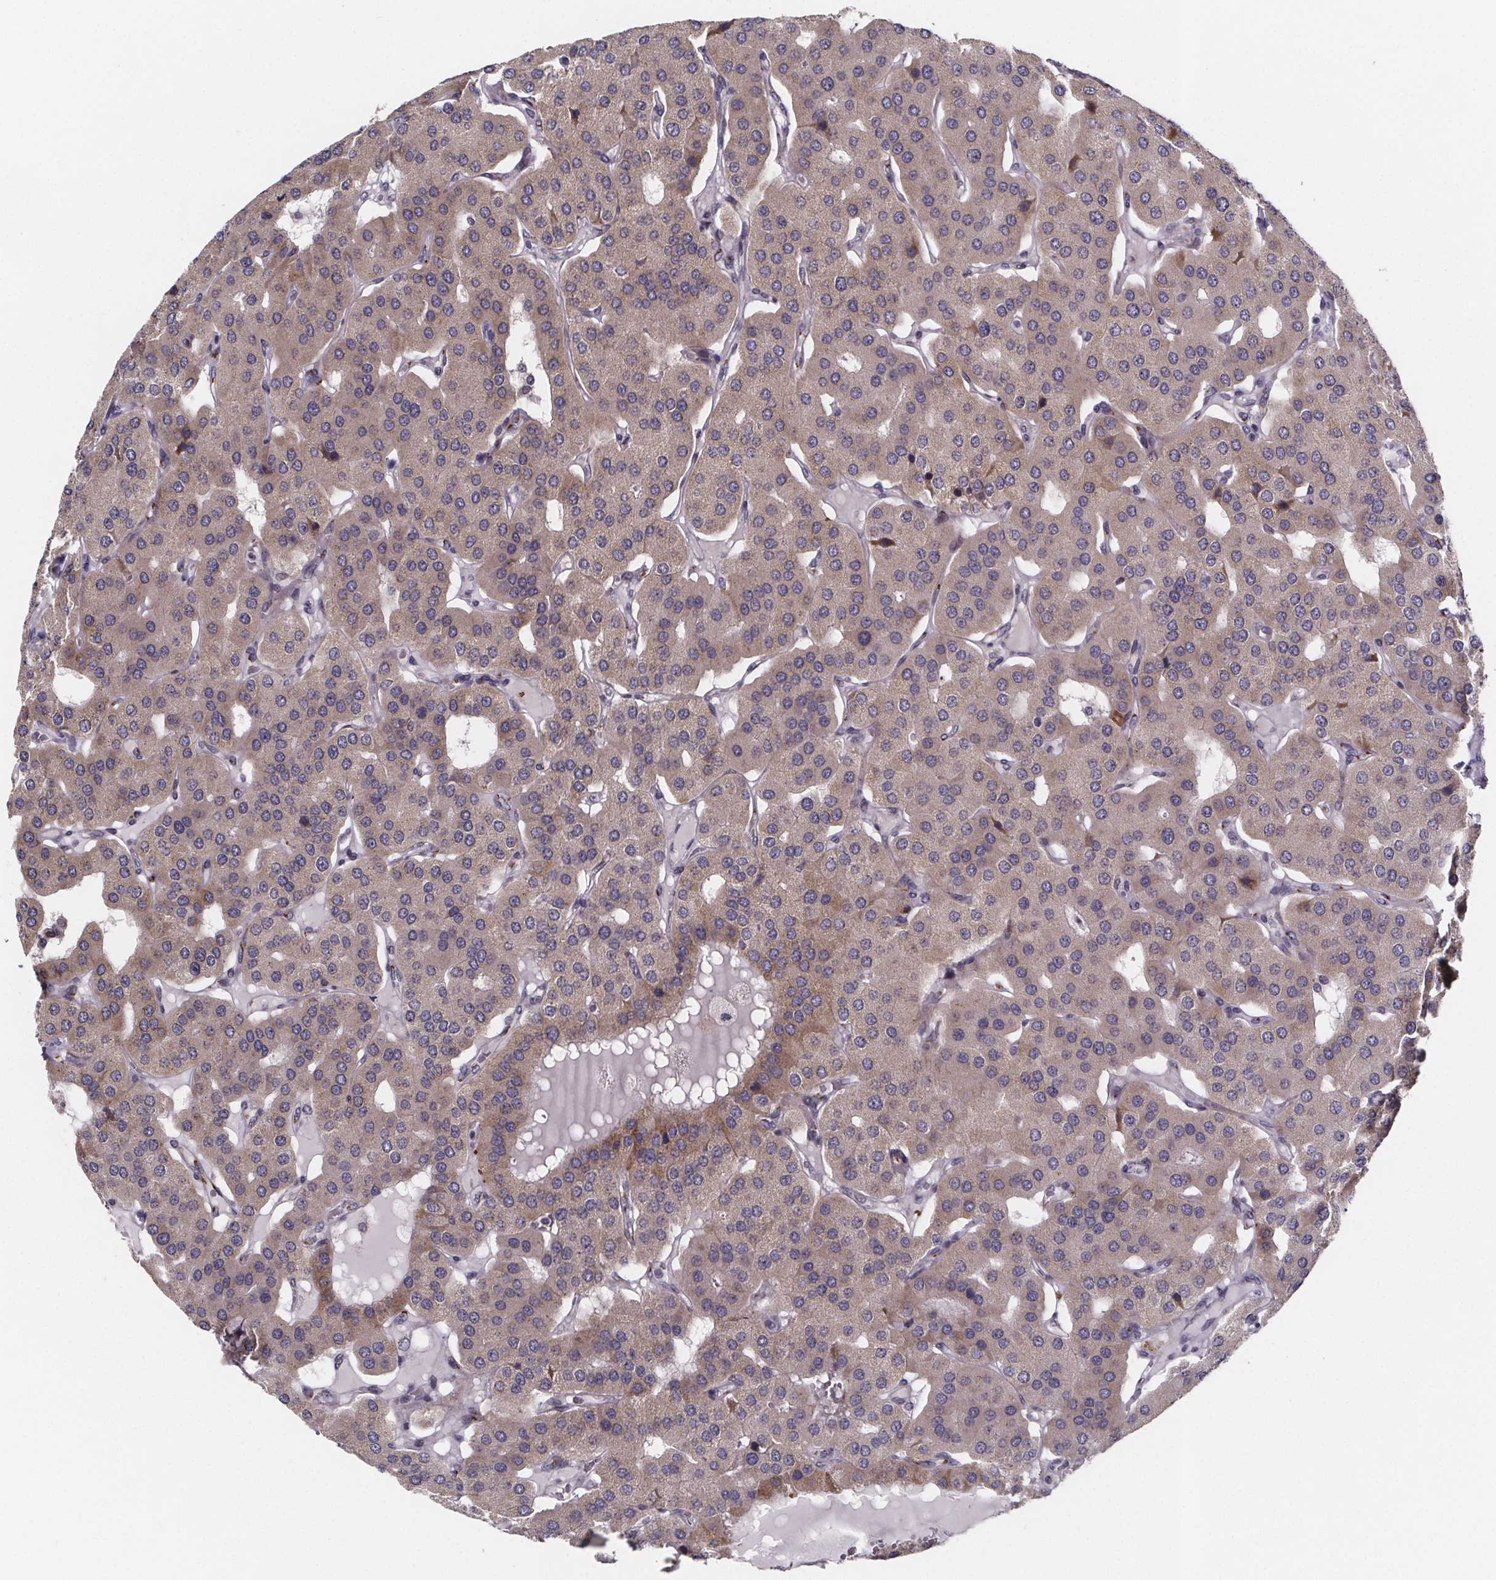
{"staining": {"intensity": "weak", "quantity": "25%-75%", "location": "cytoplasmic/membranous"}, "tissue": "parathyroid gland", "cell_type": "Glandular cells", "image_type": "normal", "snomed": [{"axis": "morphology", "description": "Normal tissue, NOS"}, {"axis": "morphology", "description": "Adenoma, NOS"}, {"axis": "topography", "description": "Parathyroid gland"}], "caption": "IHC (DAB (3,3'-diaminobenzidine)) staining of normal human parathyroid gland reveals weak cytoplasmic/membranous protein expression in about 25%-75% of glandular cells. (DAB IHC with brightfield microscopy, high magnification).", "gene": "NDST1", "patient": {"sex": "female", "age": 86}}